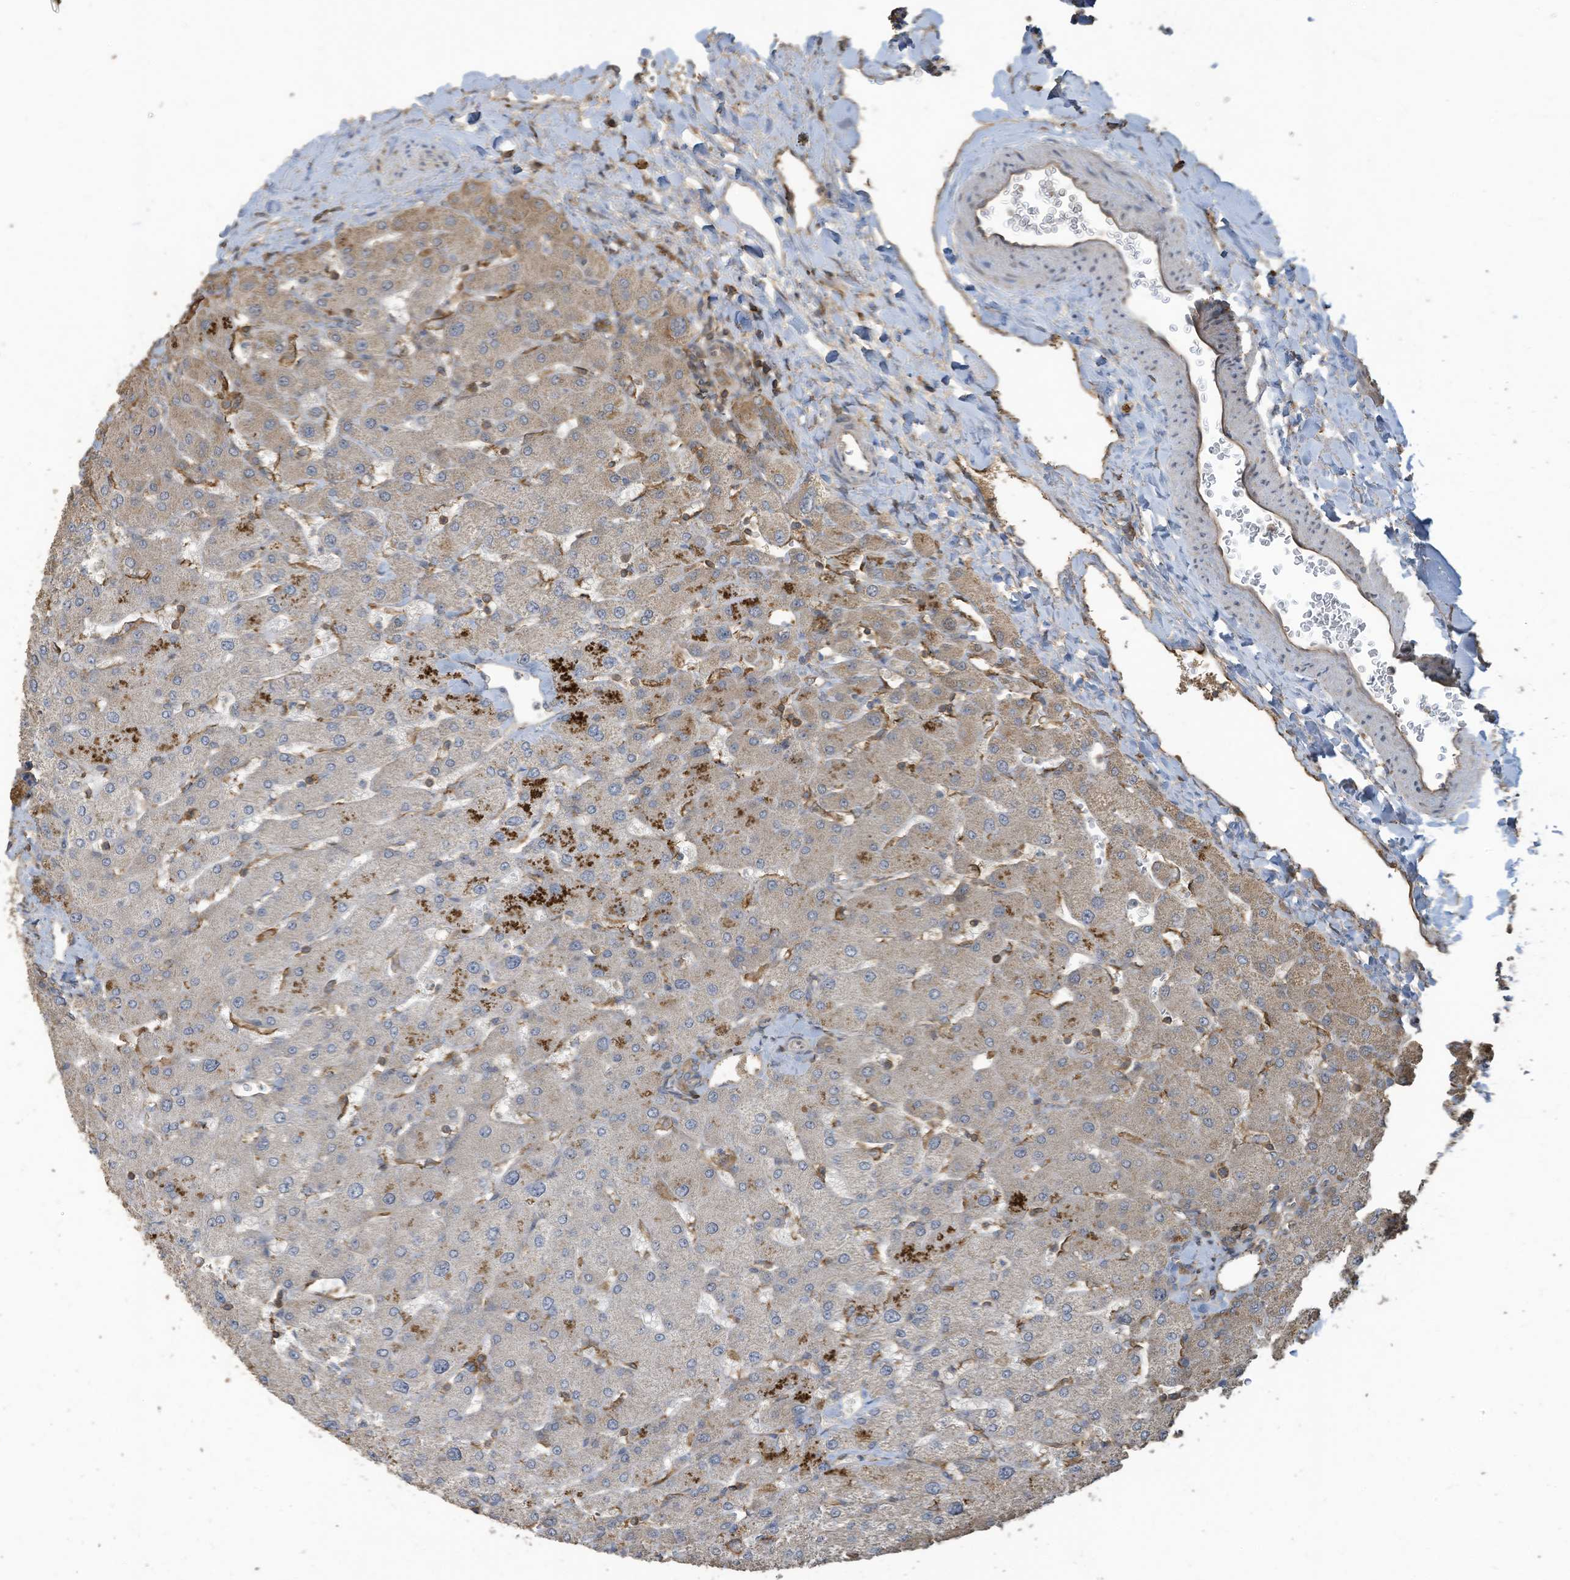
{"staining": {"intensity": "negative", "quantity": "none", "location": "none"}, "tissue": "liver", "cell_type": "Cholangiocytes", "image_type": "normal", "snomed": [{"axis": "morphology", "description": "Normal tissue, NOS"}, {"axis": "topography", "description": "Liver"}], "caption": "Immunohistochemistry (IHC) of unremarkable liver demonstrates no expression in cholangiocytes. (Immunohistochemistry, brightfield microscopy, high magnification).", "gene": "COX10", "patient": {"sex": "male", "age": 55}}